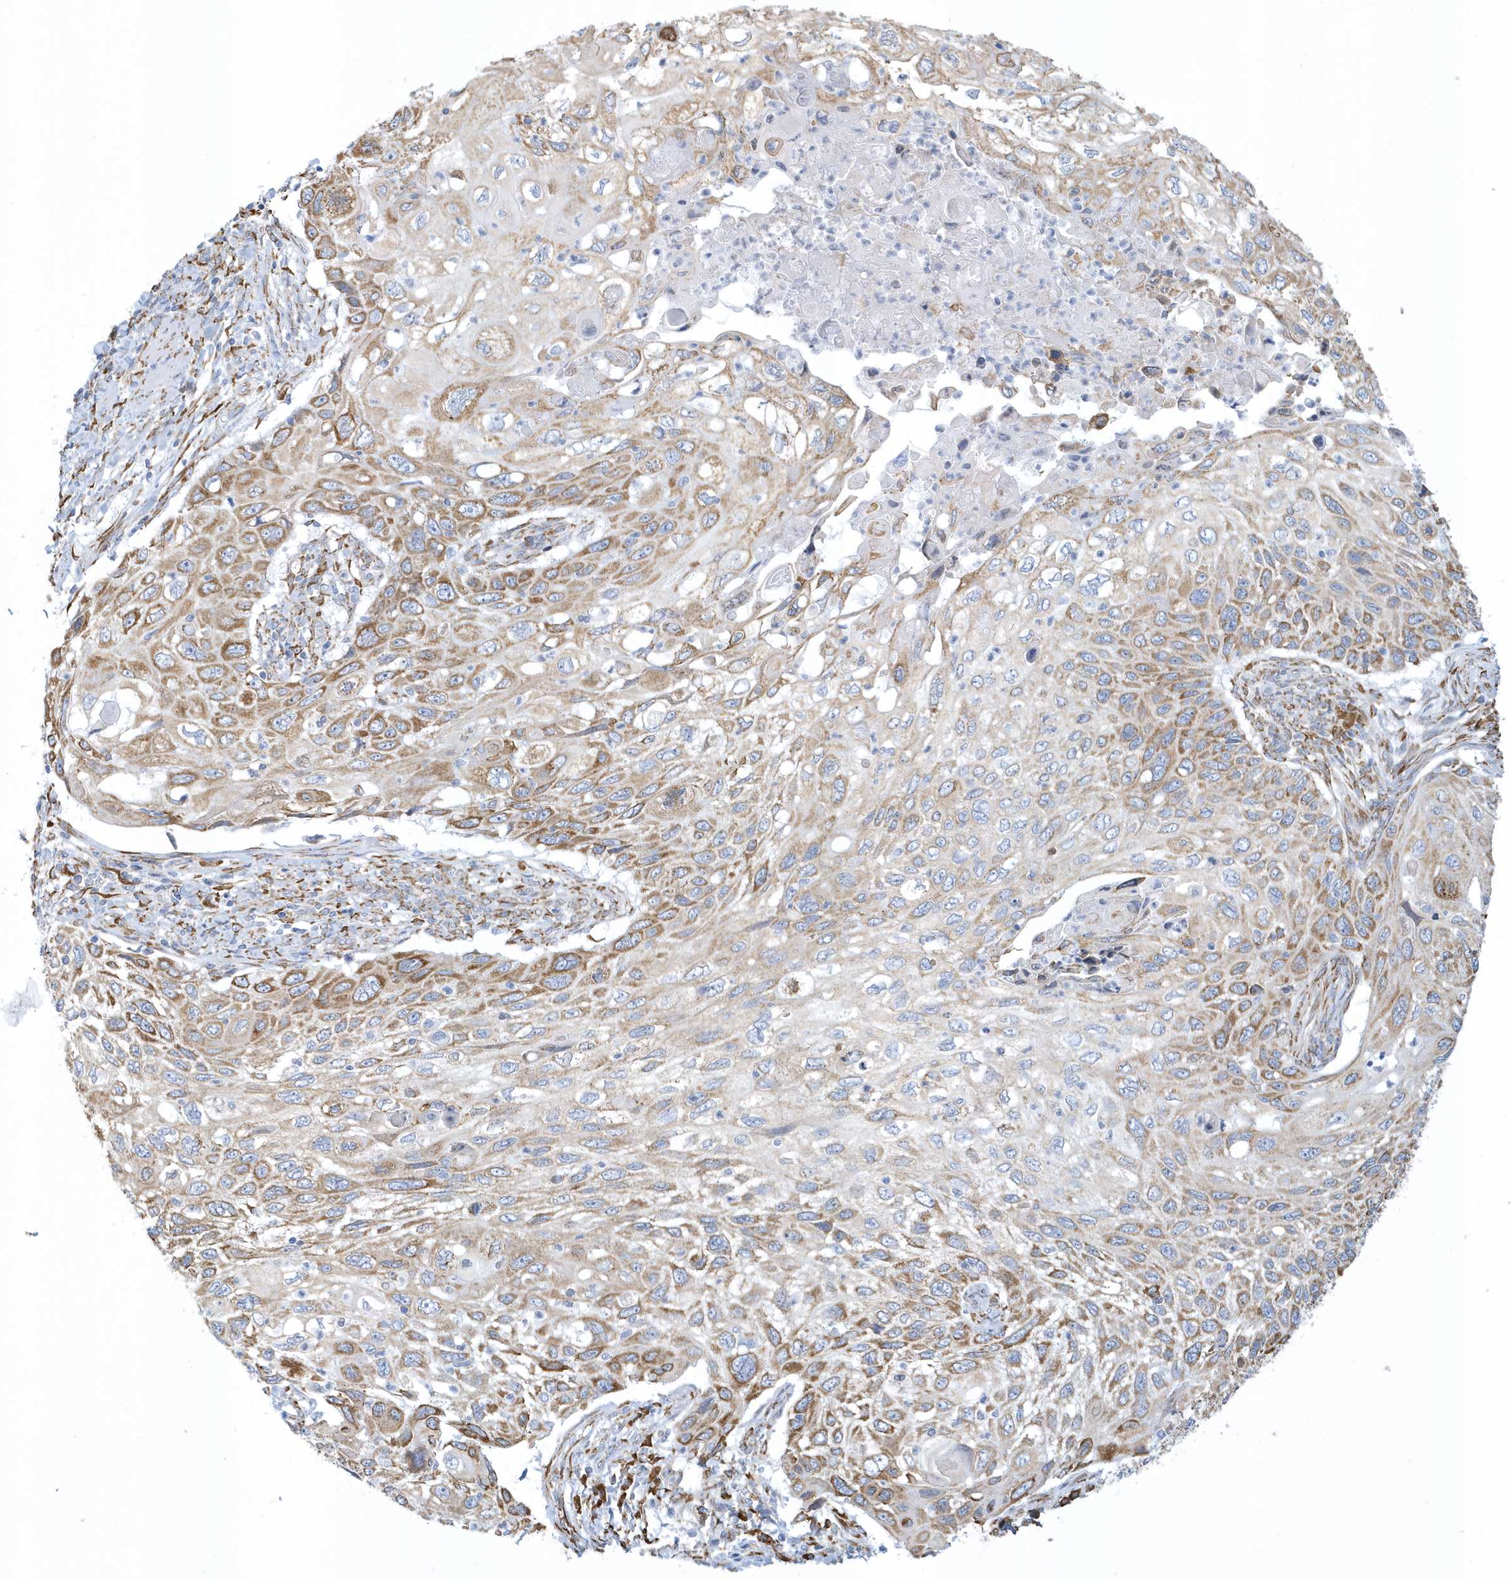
{"staining": {"intensity": "moderate", "quantity": "25%-75%", "location": "cytoplasmic/membranous"}, "tissue": "cervical cancer", "cell_type": "Tumor cells", "image_type": "cancer", "snomed": [{"axis": "morphology", "description": "Squamous cell carcinoma, NOS"}, {"axis": "topography", "description": "Cervix"}], "caption": "DAB (3,3'-diaminobenzidine) immunohistochemical staining of human cervical squamous cell carcinoma displays moderate cytoplasmic/membranous protein staining in approximately 25%-75% of tumor cells.", "gene": "DCAF1", "patient": {"sex": "female", "age": 70}}